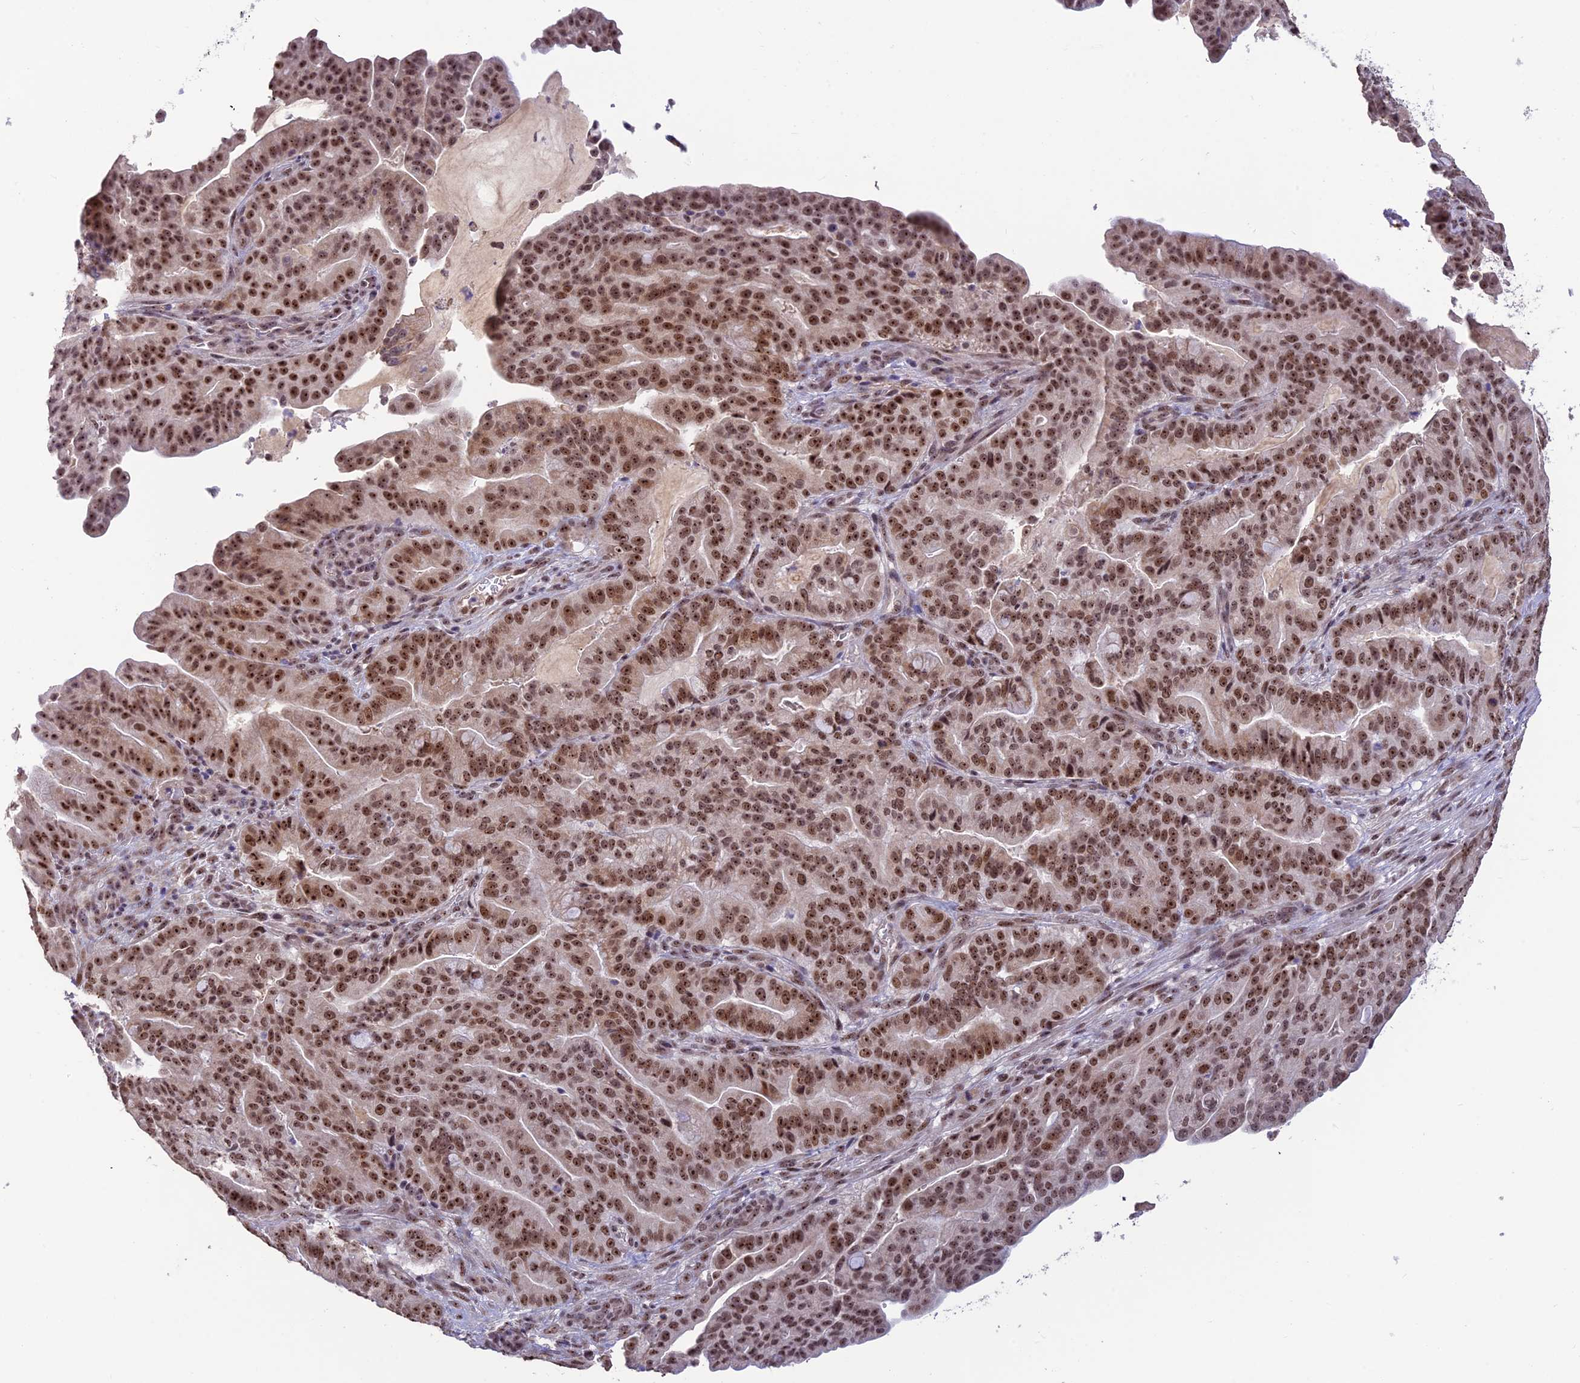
{"staining": {"intensity": "moderate", "quantity": ">75%", "location": "nuclear"}, "tissue": "pancreatic cancer", "cell_type": "Tumor cells", "image_type": "cancer", "snomed": [{"axis": "morphology", "description": "Adenocarcinoma, NOS"}, {"axis": "topography", "description": "Pancreas"}], "caption": "Pancreatic cancer stained with a brown dye reveals moderate nuclear positive expression in about >75% of tumor cells.", "gene": "POLR1G", "patient": {"sex": "male", "age": 63}}